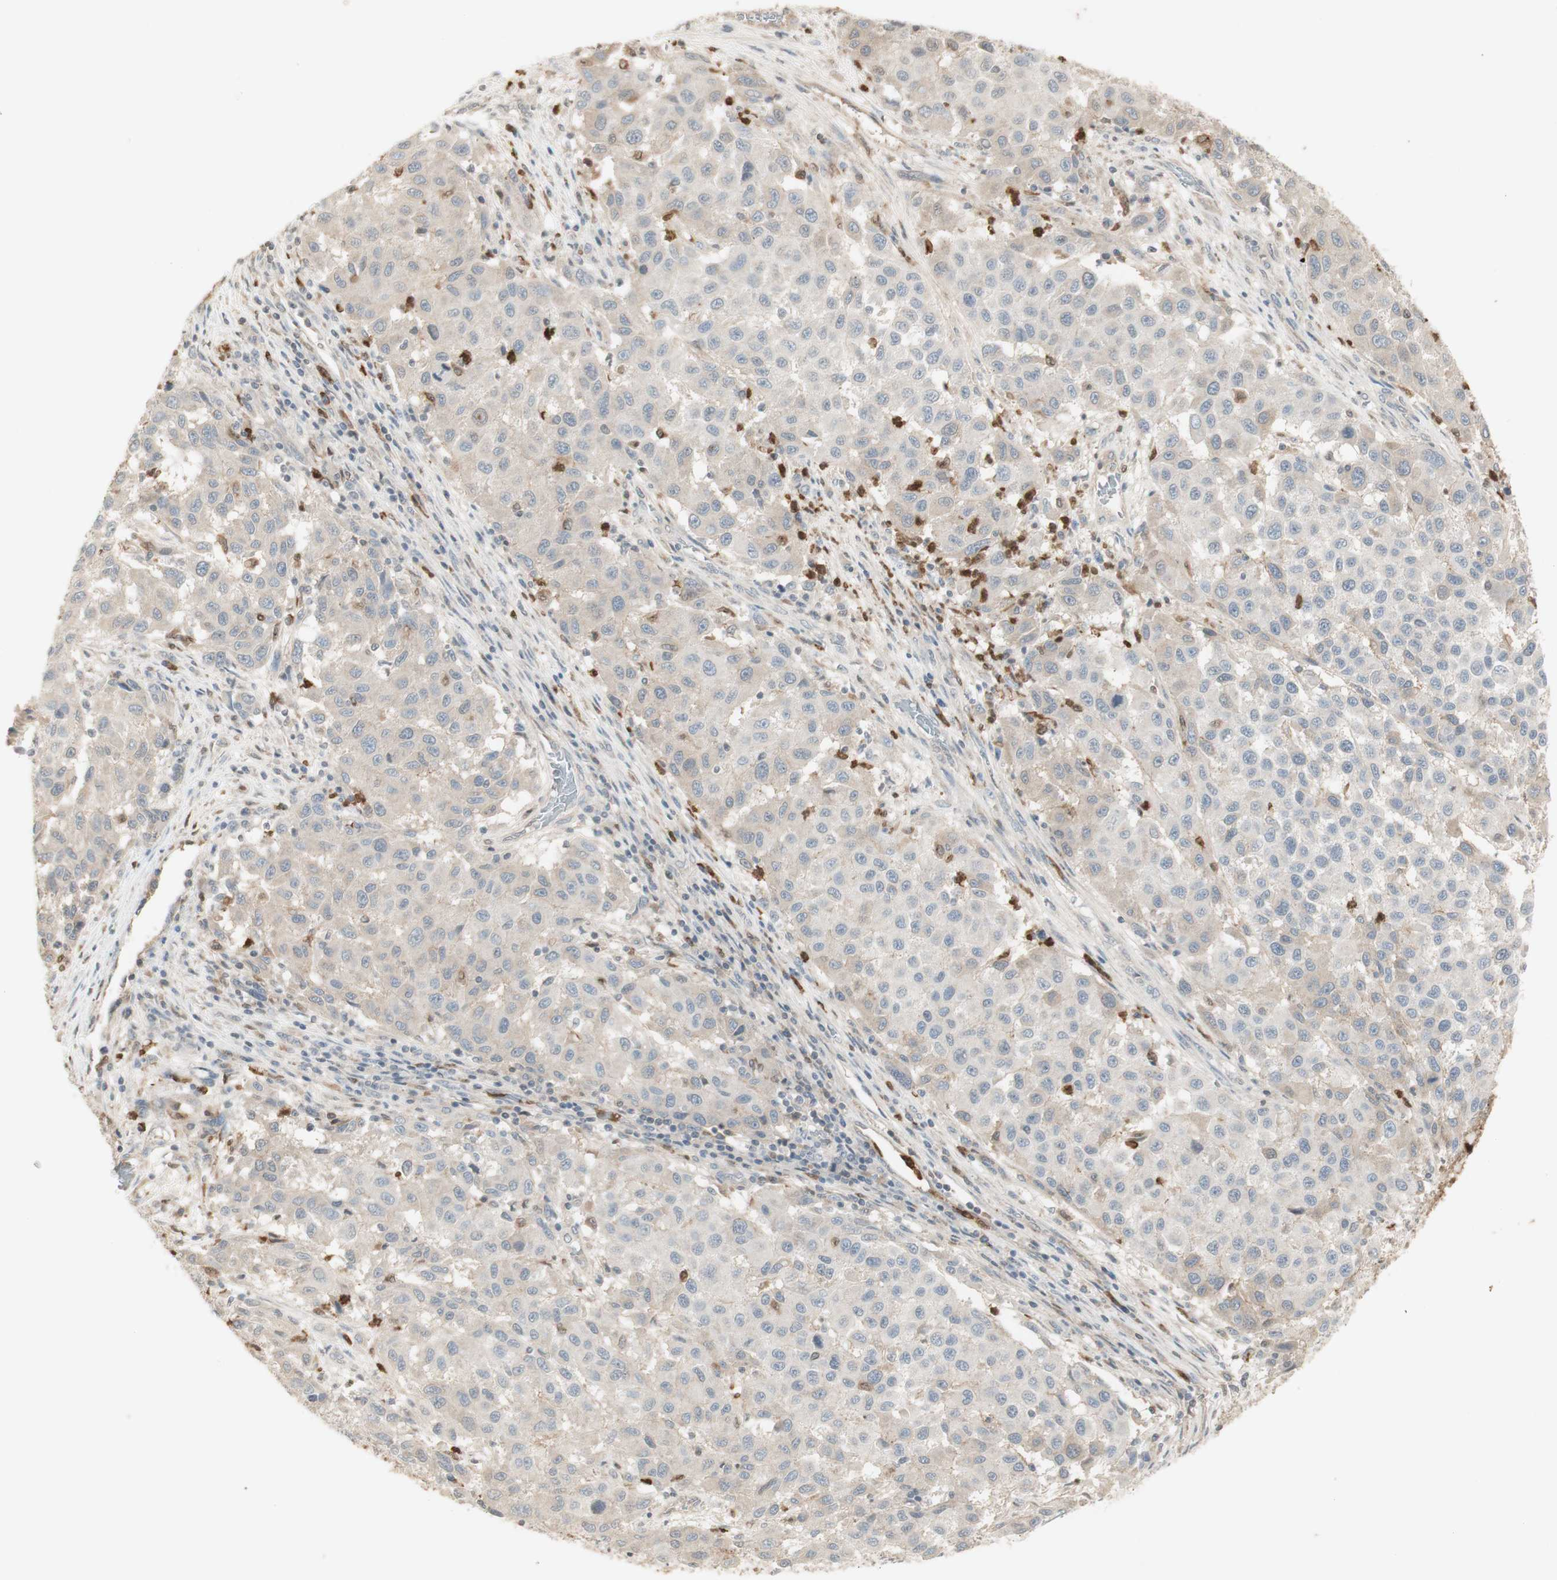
{"staining": {"intensity": "weak", "quantity": "<25%", "location": "cytoplasmic/membranous"}, "tissue": "melanoma", "cell_type": "Tumor cells", "image_type": "cancer", "snomed": [{"axis": "morphology", "description": "Malignant melanoma, Metastatic site"}, {"axis": "topography", "description": "Lymph node"}], "caption": "DAB (3,3'-diaminobenzidine) immunohistochemical staining of melanoma shows no significant positivity in tumor cells.", "gene": "NID1", "patient": {"sex": "male", "age": 61}}